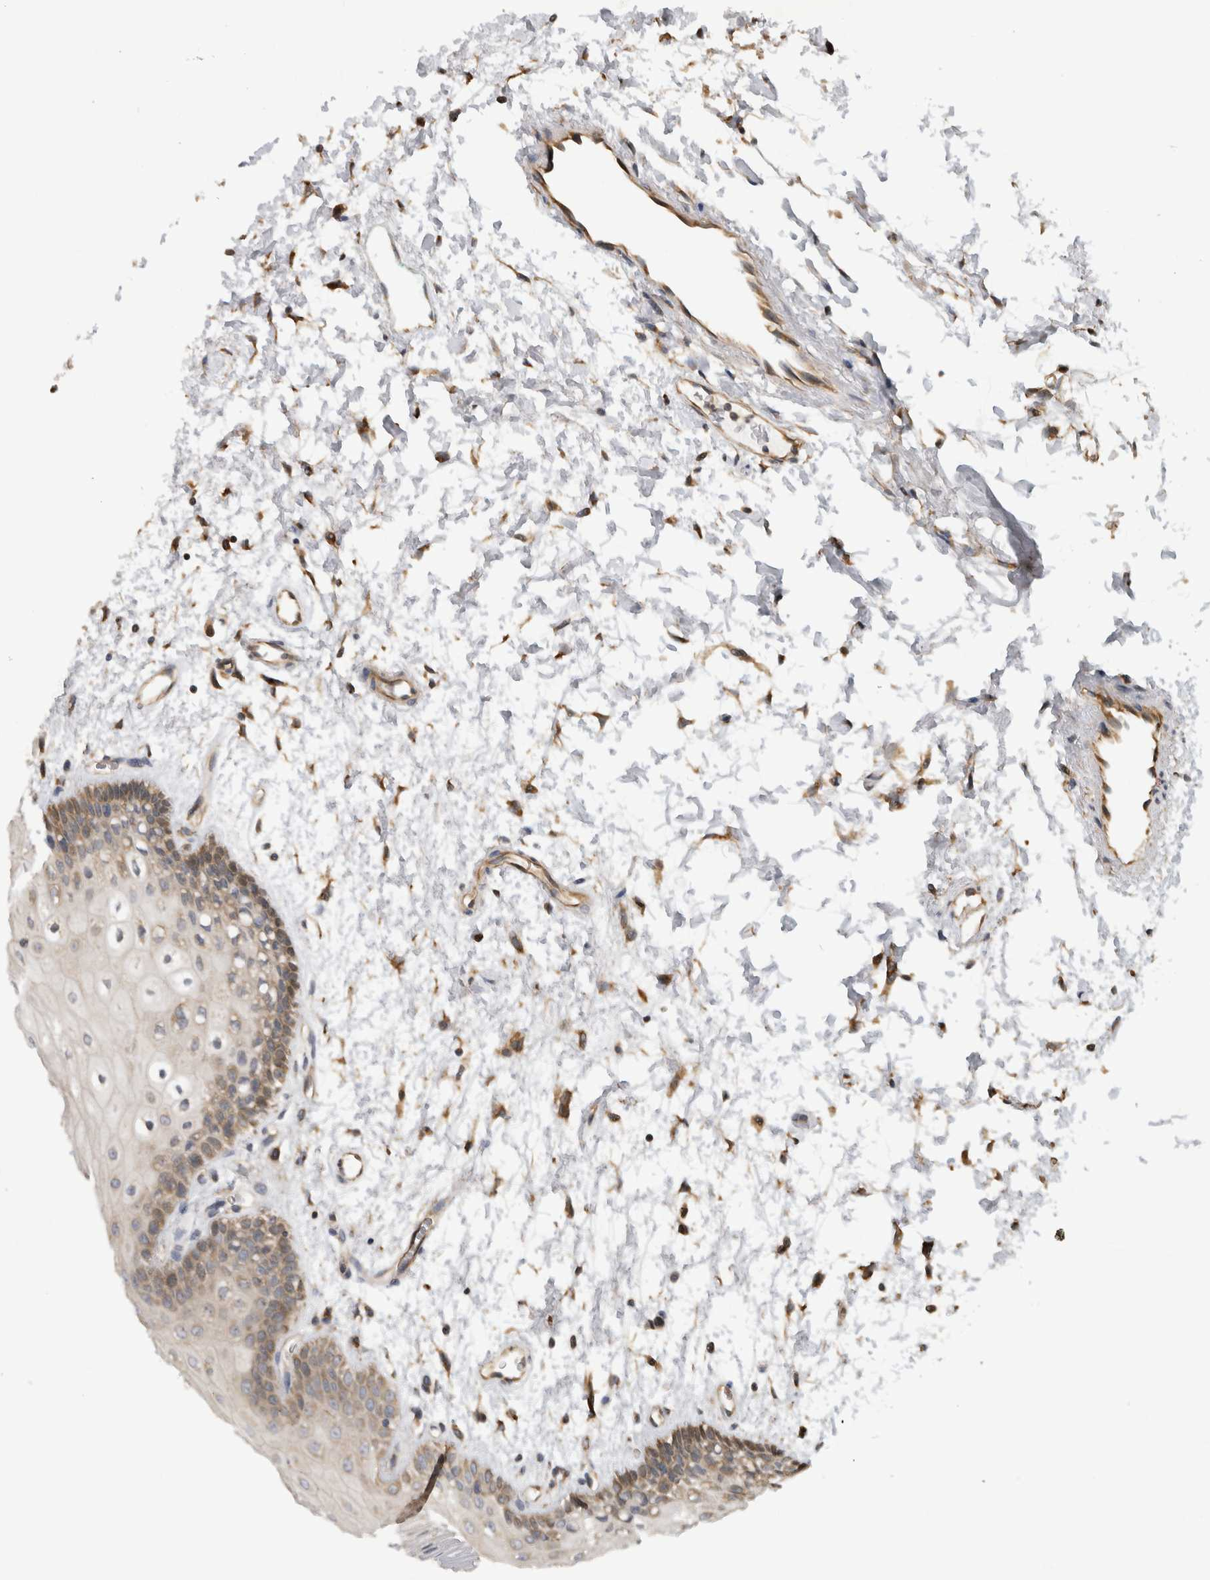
{"staining": {"intensity": "moderate", "quantity": "25%-75%", "location": "cytoplasmic/membranous"}, "tissue": "oral mucosa", "cell_type": "Squamous epithelial cells", "image_type": "normal", "snomed": [{"axis": "morphology", "description": "Normal tissue, NOS"}, {"axis": "topography", "description": "Skeletal muscle"}, {"axis": "topography", "description": "Oral tissue"}, {"axis": "topography", "description": "Peripheral nerve tissue"}], "caption": "Protein expression analysis of unremarkable oral mucosa demonstrates moderate cytoplasmic/membranous positivity in approximately 25%-75% of squamous epithelial cells.", "gene": "PARP6", "patient": {"sex": "female", "age": 84}}